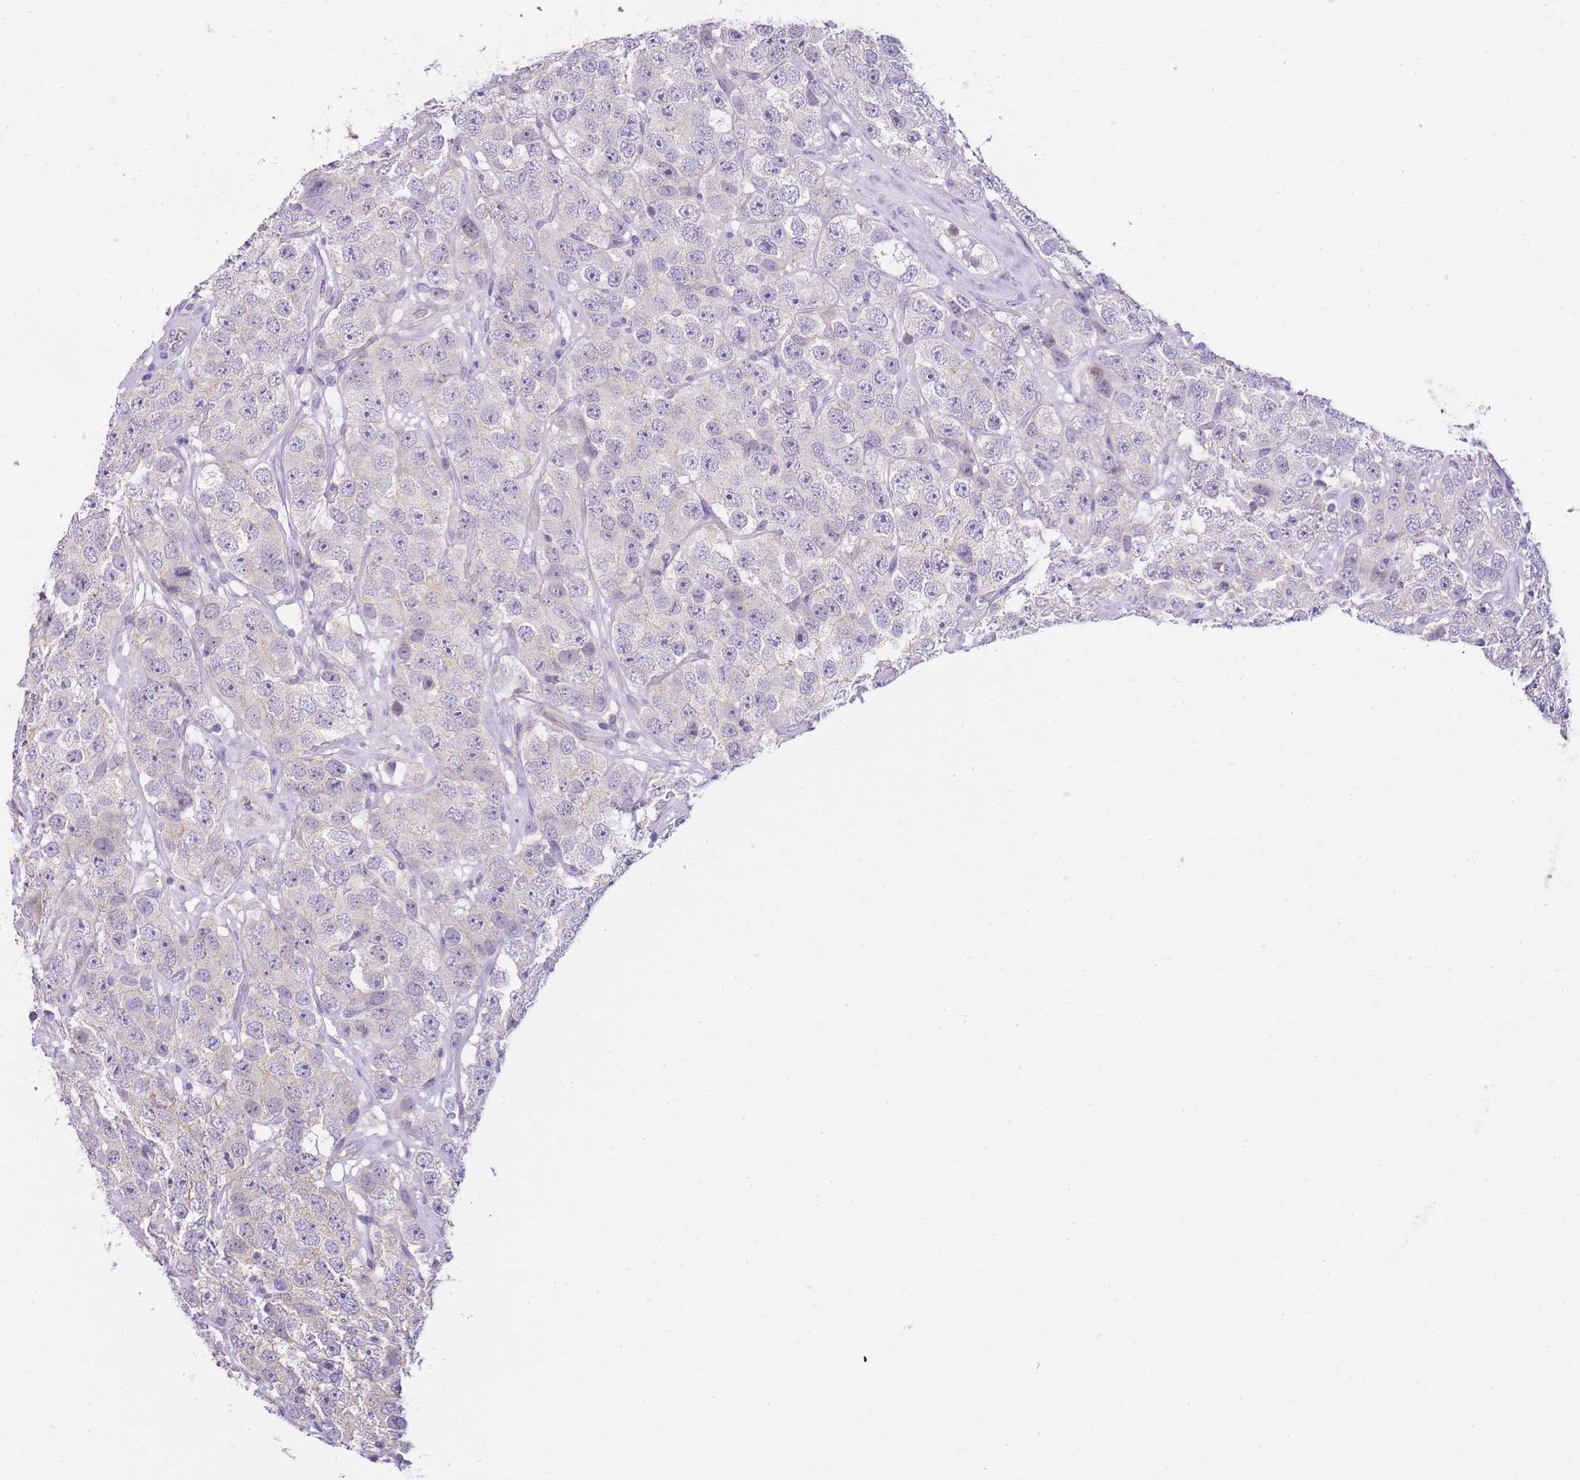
{"staining": {"intensity": "negative", "quantity": "none", "location": "none"}, "tissue": "testis cancer", "cell_type": "Tumor cells", "image_type": "cancer", "snomed": [{"axis": "morphology", "description": "Seminoma, NOS"}, {"axis": "topography", "description": "Testis"}], "caption": "IHC of human testis cancer demonstrates no staining in tumor cells.", "gene": "CLBA1", "patient": {"sex": "male", "age": 28}}